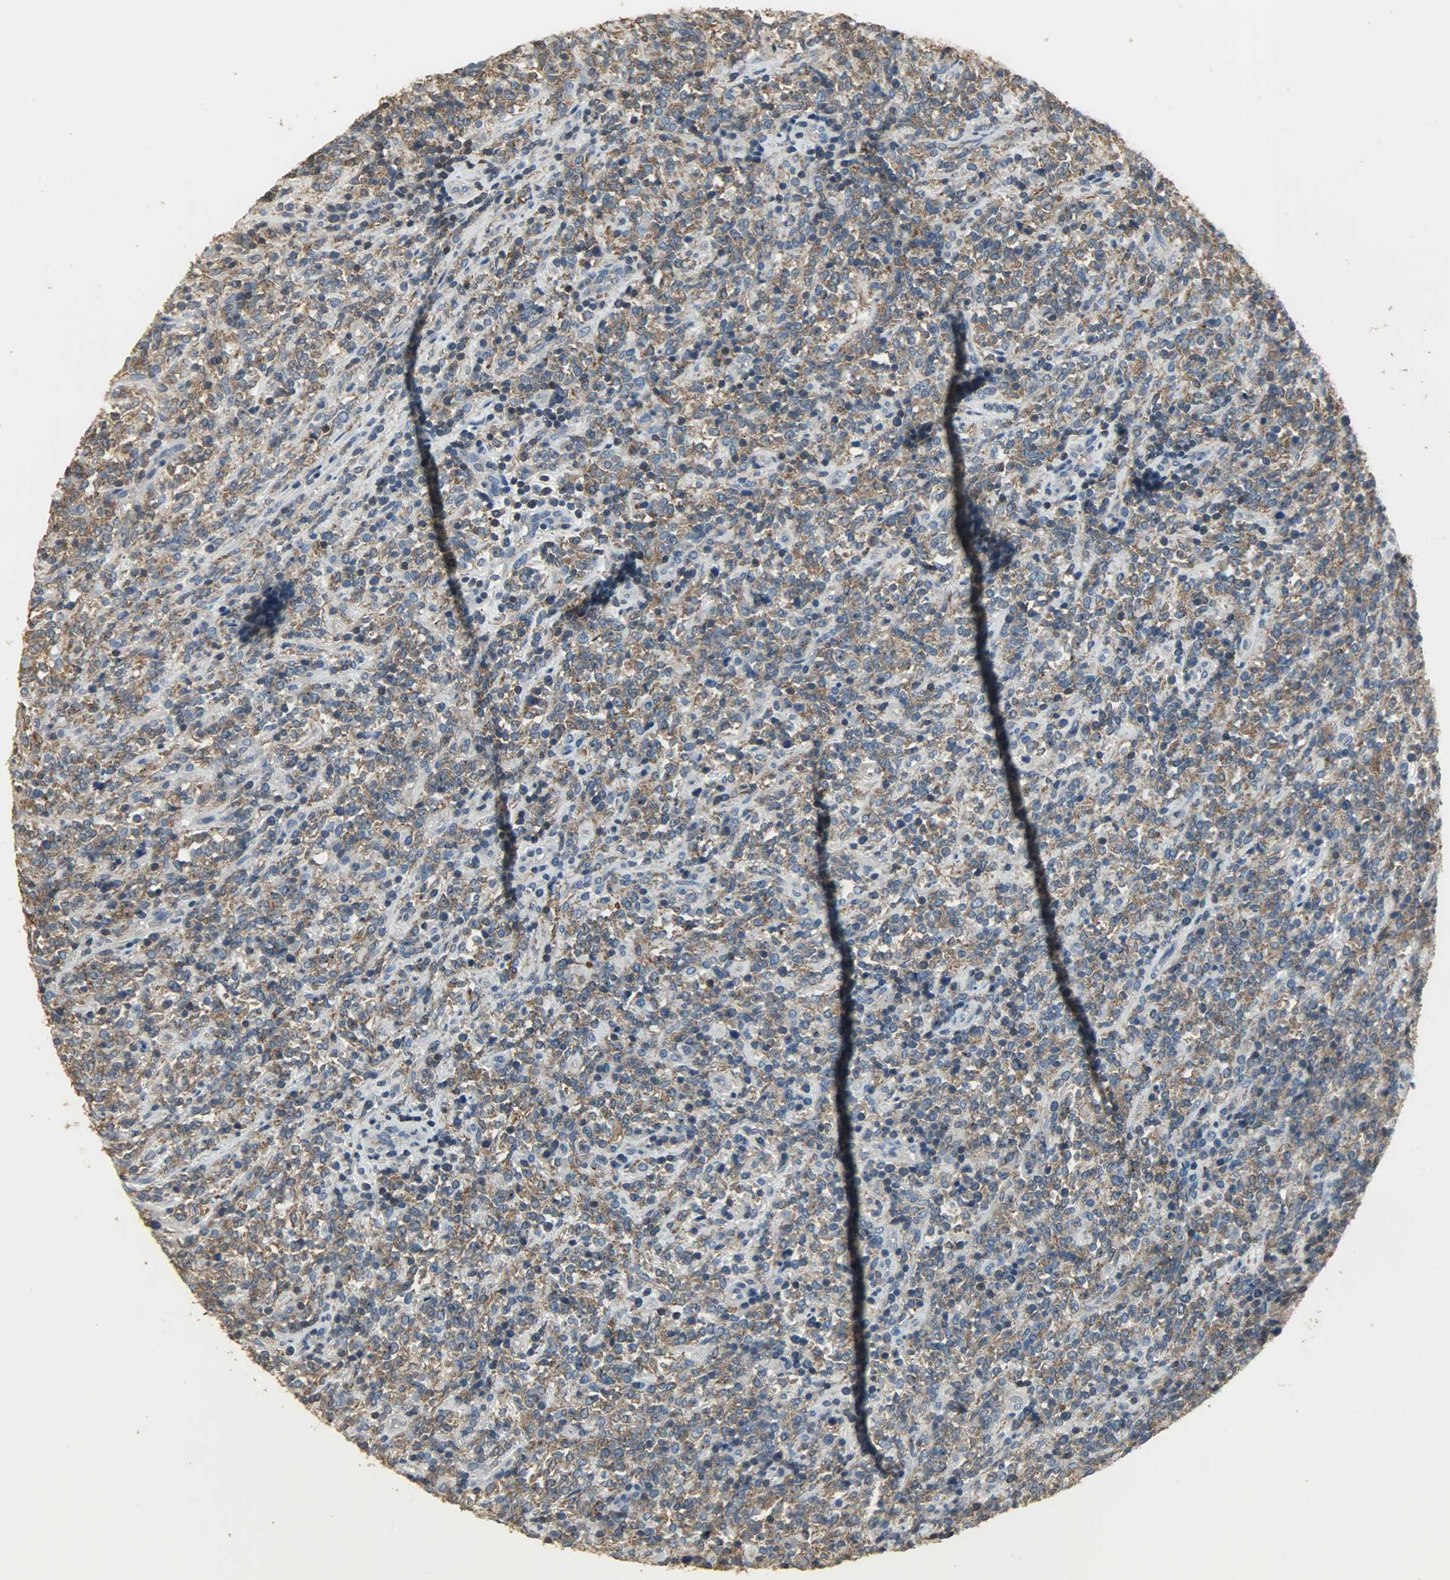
{"staining": {"intensity": "moderate", "quantity": ">75%", "location": "cytoplasmic/membranous"}, "tissue": "lymphoma", "cell_type": "Tumor cells", "image_type": "cancer", "snomed": [{"axis": "morphology", "description": "Malignant lymphoma, non-Hodgkin's type, High grade"}, {"axis": "topography", "description": "Soft tissue"}], "caption": "IHC of human lymphoma demonstrates medium levels of moderate cytoplasmic/membranous expression in approximately >75% of tumor cells.", "gene": "DNAJA4", "patient": {"sex": "male", "age": 18}}